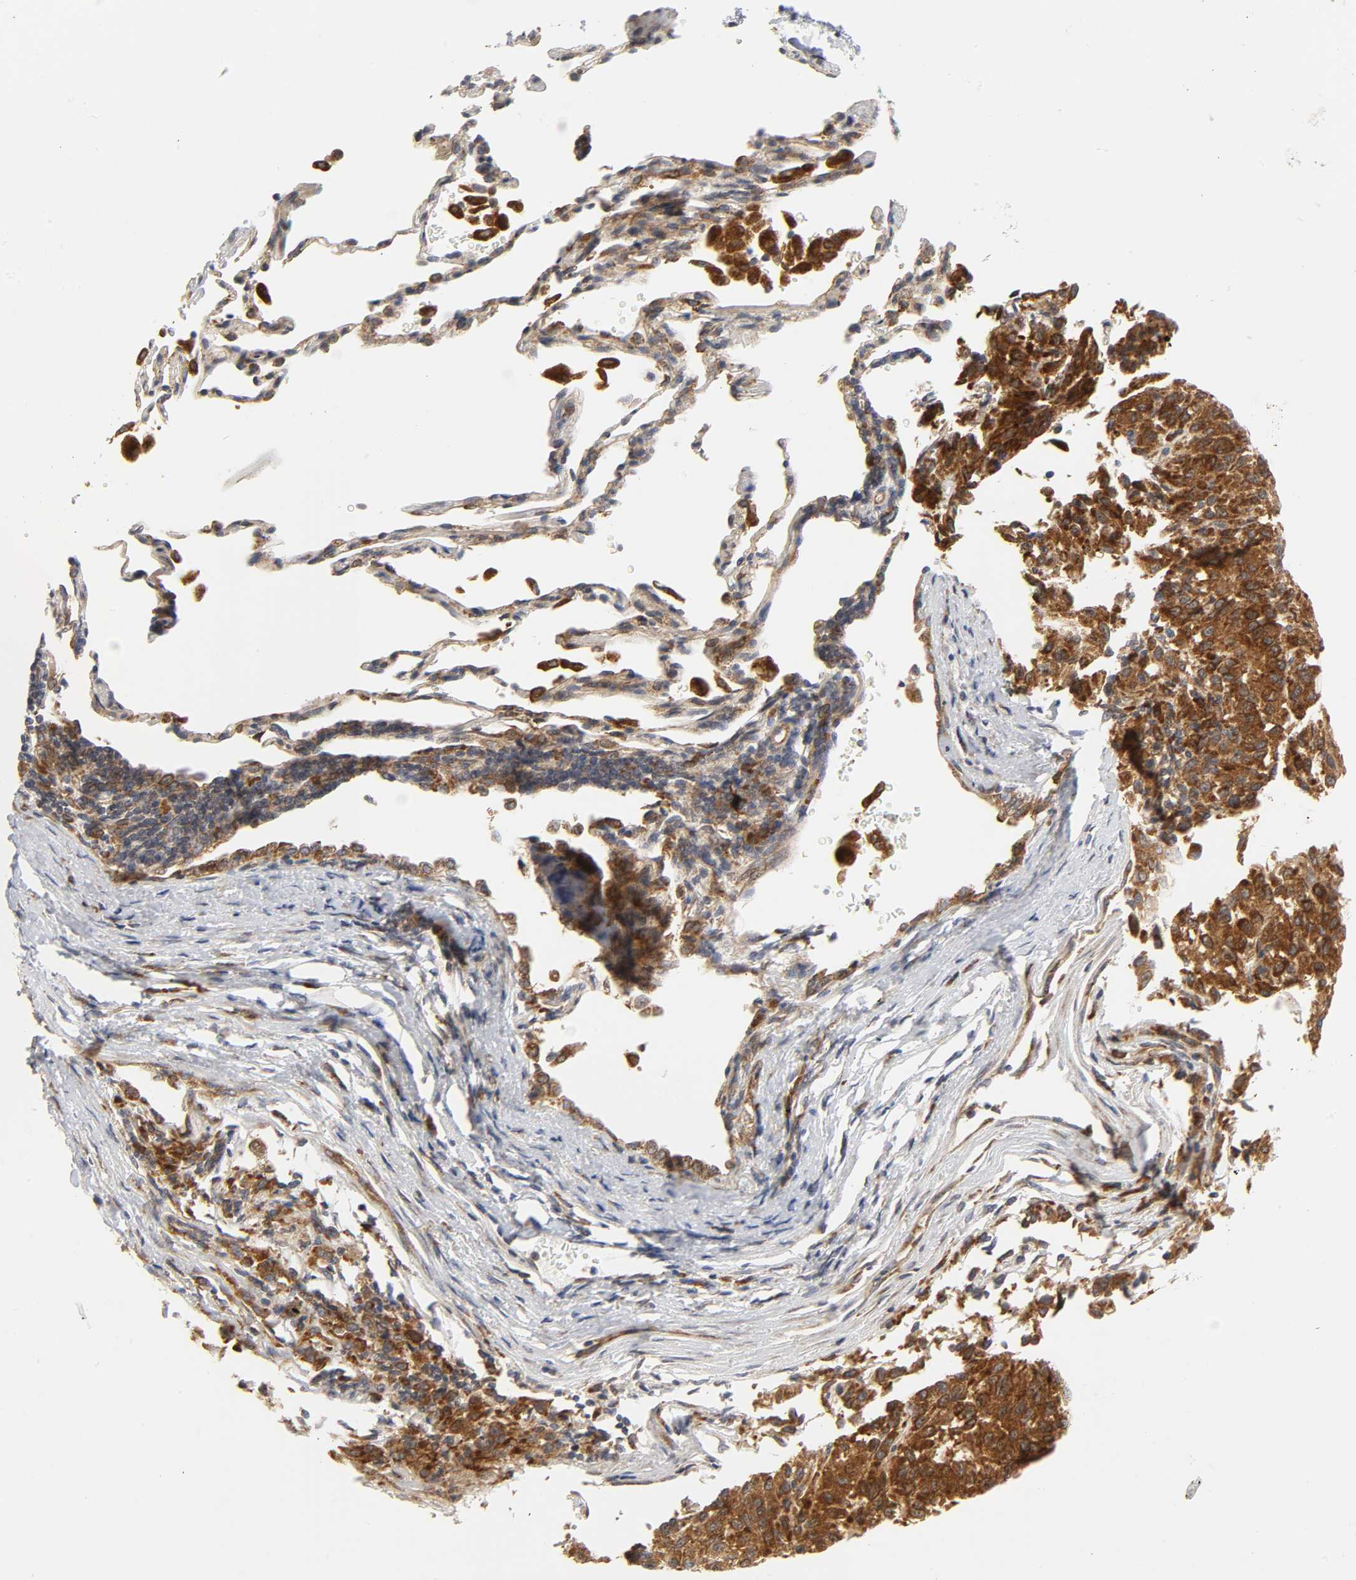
{"staining": {"intensity": "strong", "quantity": ">75%", "location": "cytoplasmic/membranous"}, "tissue": "melanoma", "cell_type": "Tumor cells", "image_type": "cancer", "snomed": [{"axis": "morphology", "description": "Malignant melanoma, Metastatic site"}, {"axis": "topography", "description": "Lung"}], "caption": "This is a photomicrograph of IHC staining of malignant melanoma (metastatic site), which shows strong expression in the cytoplasmic/membranous of tumor cells.", "gene": "BAX", "patient": {"sex": "male", "age": 64}}